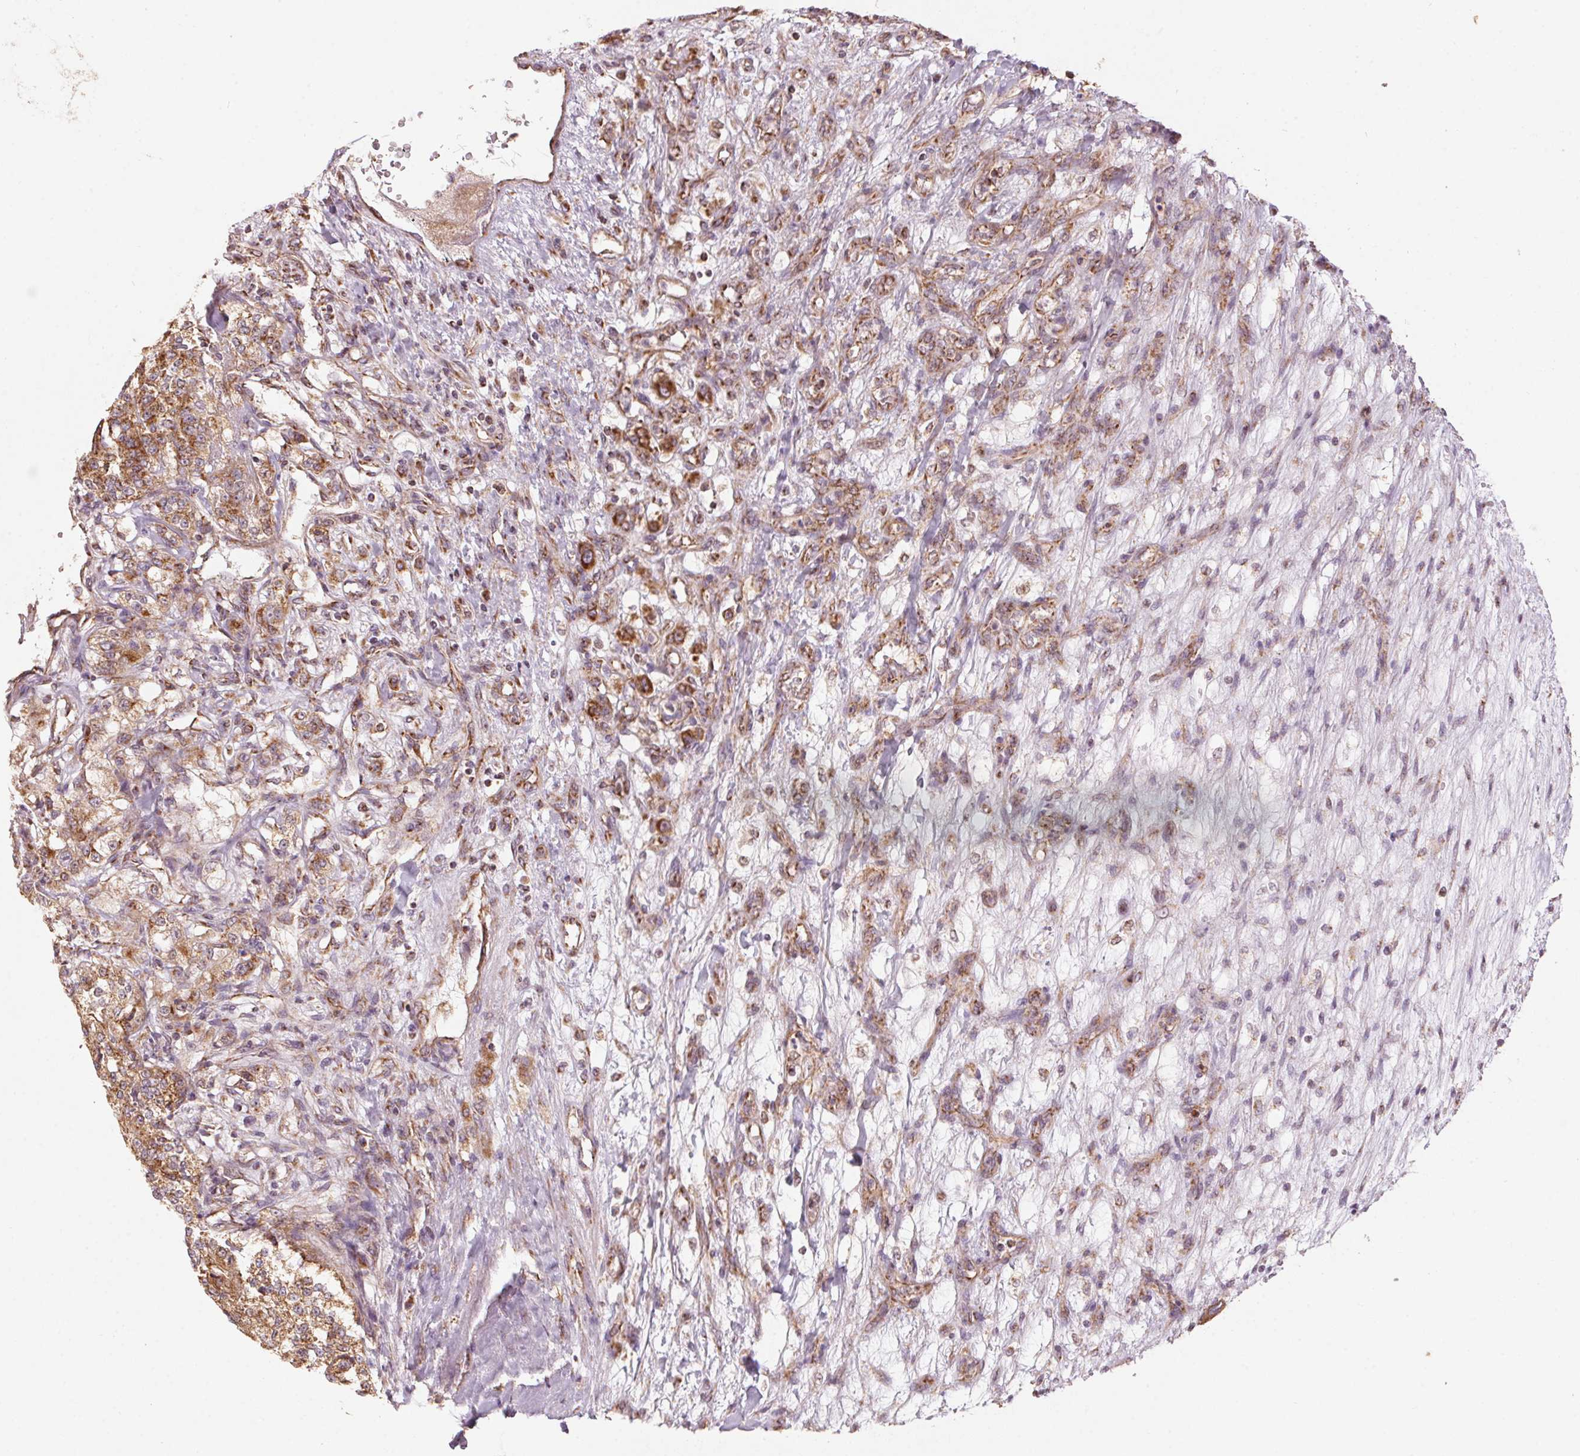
{"staining": {"intensity": "moderate", "quantity": ">75%", "location": "cytoplasmic/membranous"}, "tissue": "renal cancer", "cell_type": "Tumor cells", "image_type": "cancer", "snomed": [{"axis": "morphology", "description": "Adenocarcinoma, NOS"}, {"axis": "topography", "description": "Kidney"}], "caption": "Protein analysis of renal cancer tissue demonstrates moderate cytoplasmic/membranous positivity in approximately >75% of tumor cells.", "gene": "TOMM70", "patient": {"sex": "female", "age": 63}}